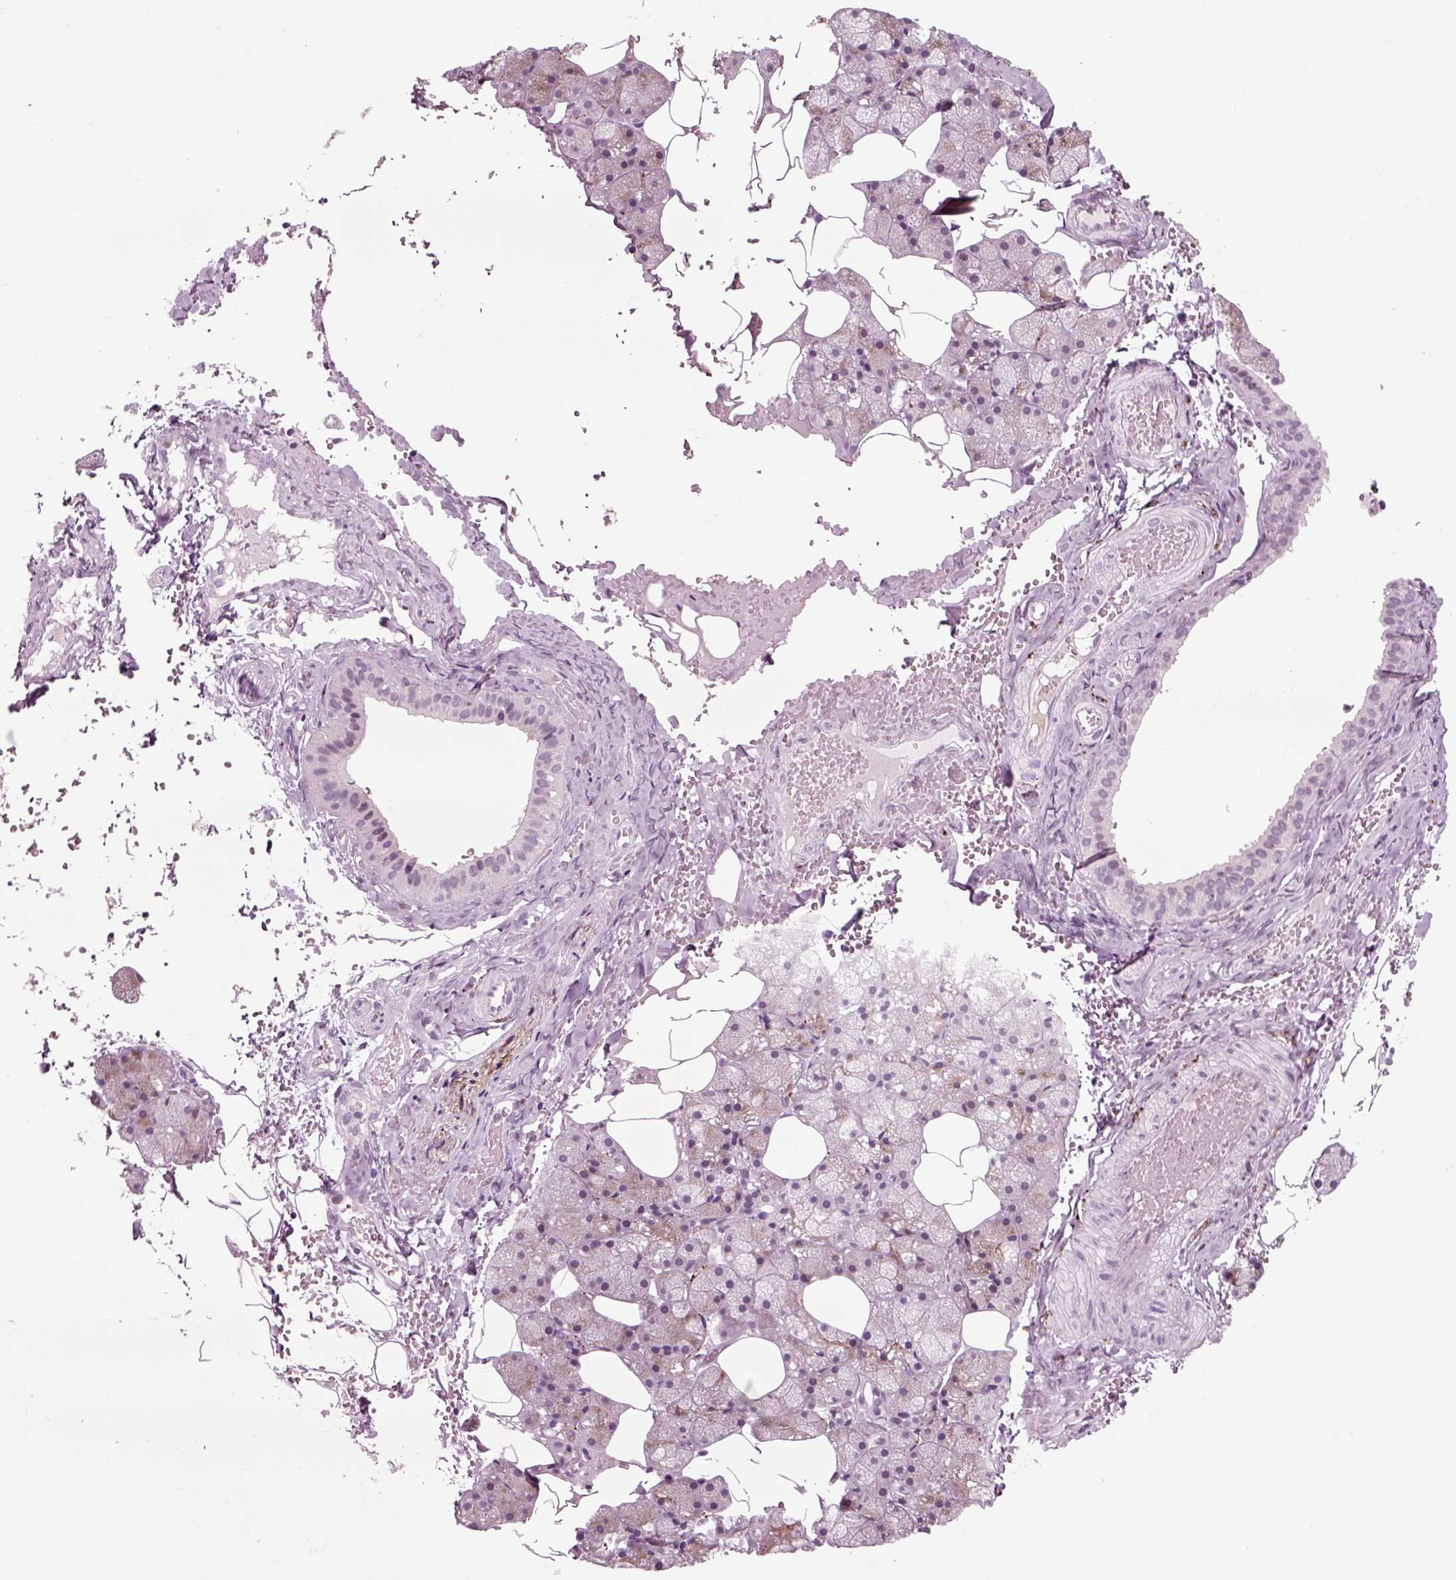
{"staining": {"intensity": "weak", "quantity": "<25%", "location": "cytoplasmic/membranous"}, "tissue": "salivary gland", "cell_type": "Glandular cells", "image_type": "normal", "snomed": [{"axis": "morphology", "description": "Normal tissue, NOS"}, {"axis": "topography", "description": "Salivary gland"}], "caption": "Micrograph shows no protein expression in glandular cells of normal salivary gland. (DAB (3,3'-diaminobenzidine) IHC with hematoxylin counter stain).", "gene": "CHGB", "patient": {"sex": "male", "age": 38}}